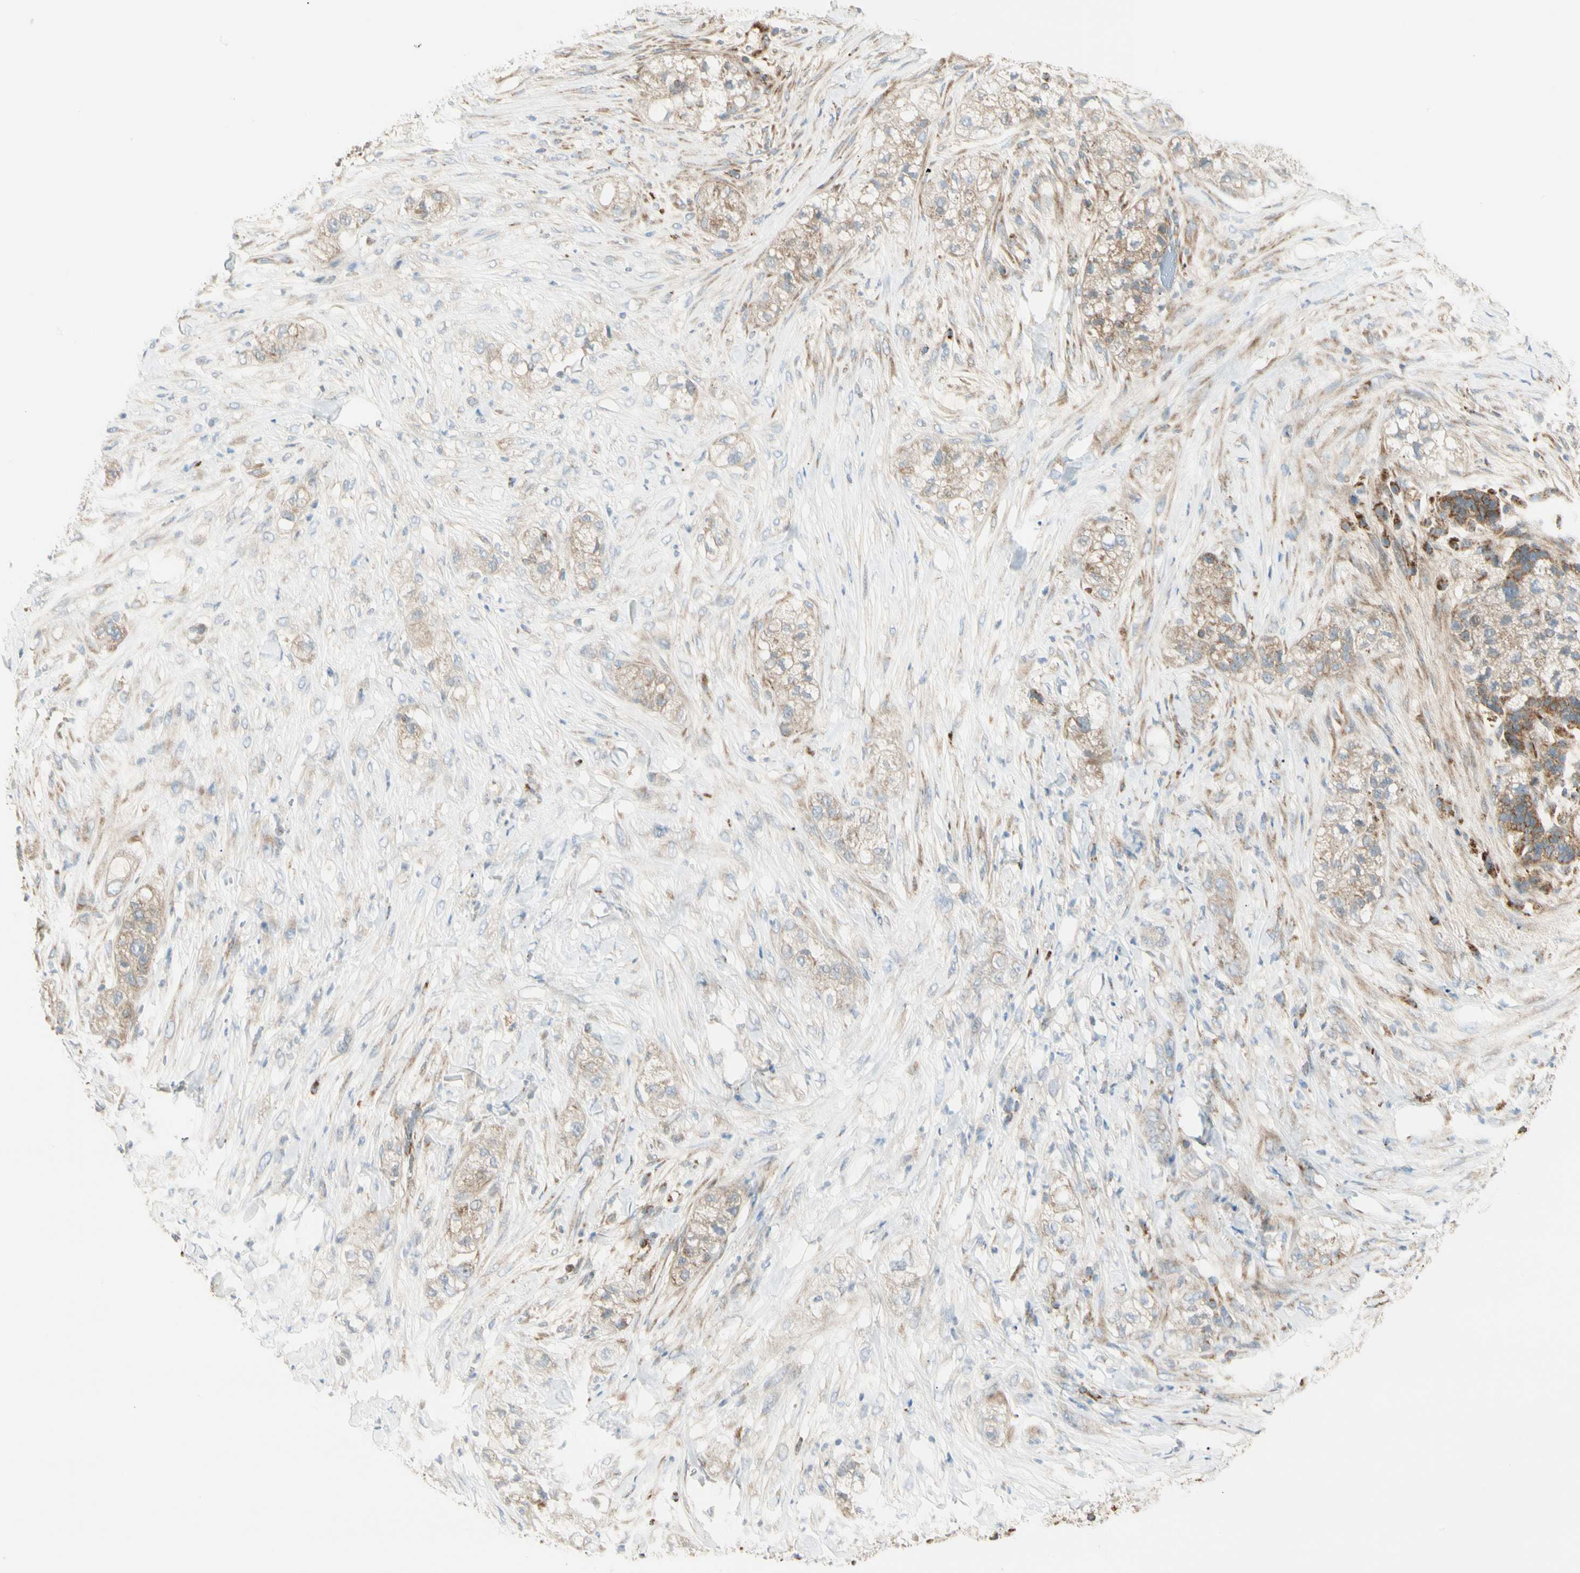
{"staining": {"intensity": "moderate", "quantity": ">75%", "location": "cytoplasmic/membranous"}, "tissue": "pancreatic cancer", "cell_type": "Tumor cells", "image_type": "cancer", "snomed": [{"axis": "morphology", "description": "Adenocarcinoma, NOS"}, {"axis": "topography", "description": "Pancreas"}], "caption": "Immunohistochemical staining of human adenocarcinoma (pancreatic) displays medium levels of moderate cytoplasmic/membranous staining in about >75% of tumor cells. The staining was performed using DAB (3,3'-diaminobenzidine) to visualize the protein expression in brown, while the nuclei were stained in blue with hematoxylin (Magnification: 20x).", "gene": "TBC1D10A", "patient": {"sex": "female", "age": 78}}